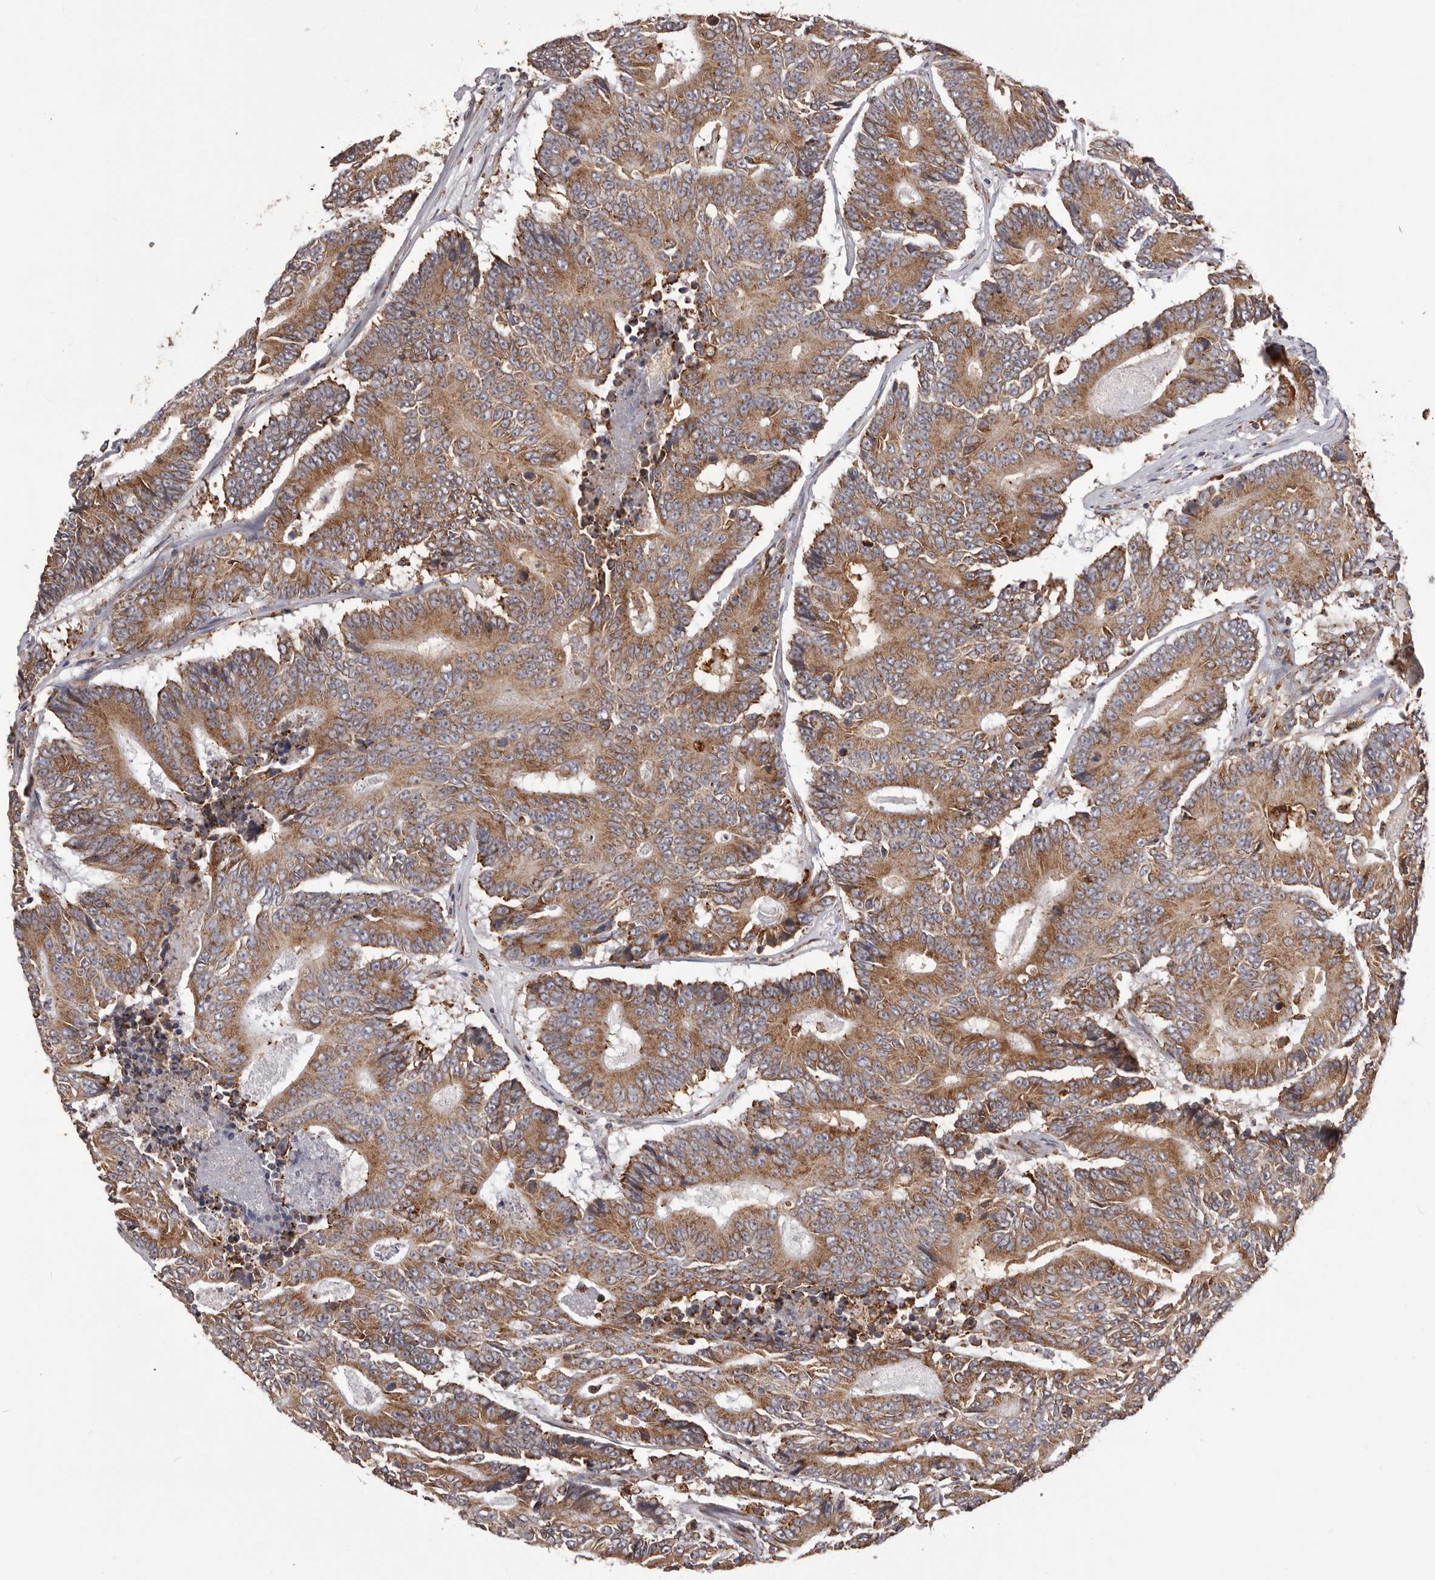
{"staining": {"intensity": "moderate", "quantity": ">75%", "location": "cytoplasmic/membranous"}, "tissue": "colorectal cancer", "cell_type": "Tumor cells", "image_type": "cancer", "snomed": [{"axis": "morphology", "description": "Adenocarcinoma, NOS"}, {"axis": "topography", "description": "Colon"}], "caption": "Protein analysis of colorectal cancer (adenocarcinoma) tissue displays moderate cytoplasmic/membranous staining in about >75% of tumor cells.", "gene": "QRSL1", "patient": {"sex": "male", "age": 83}}